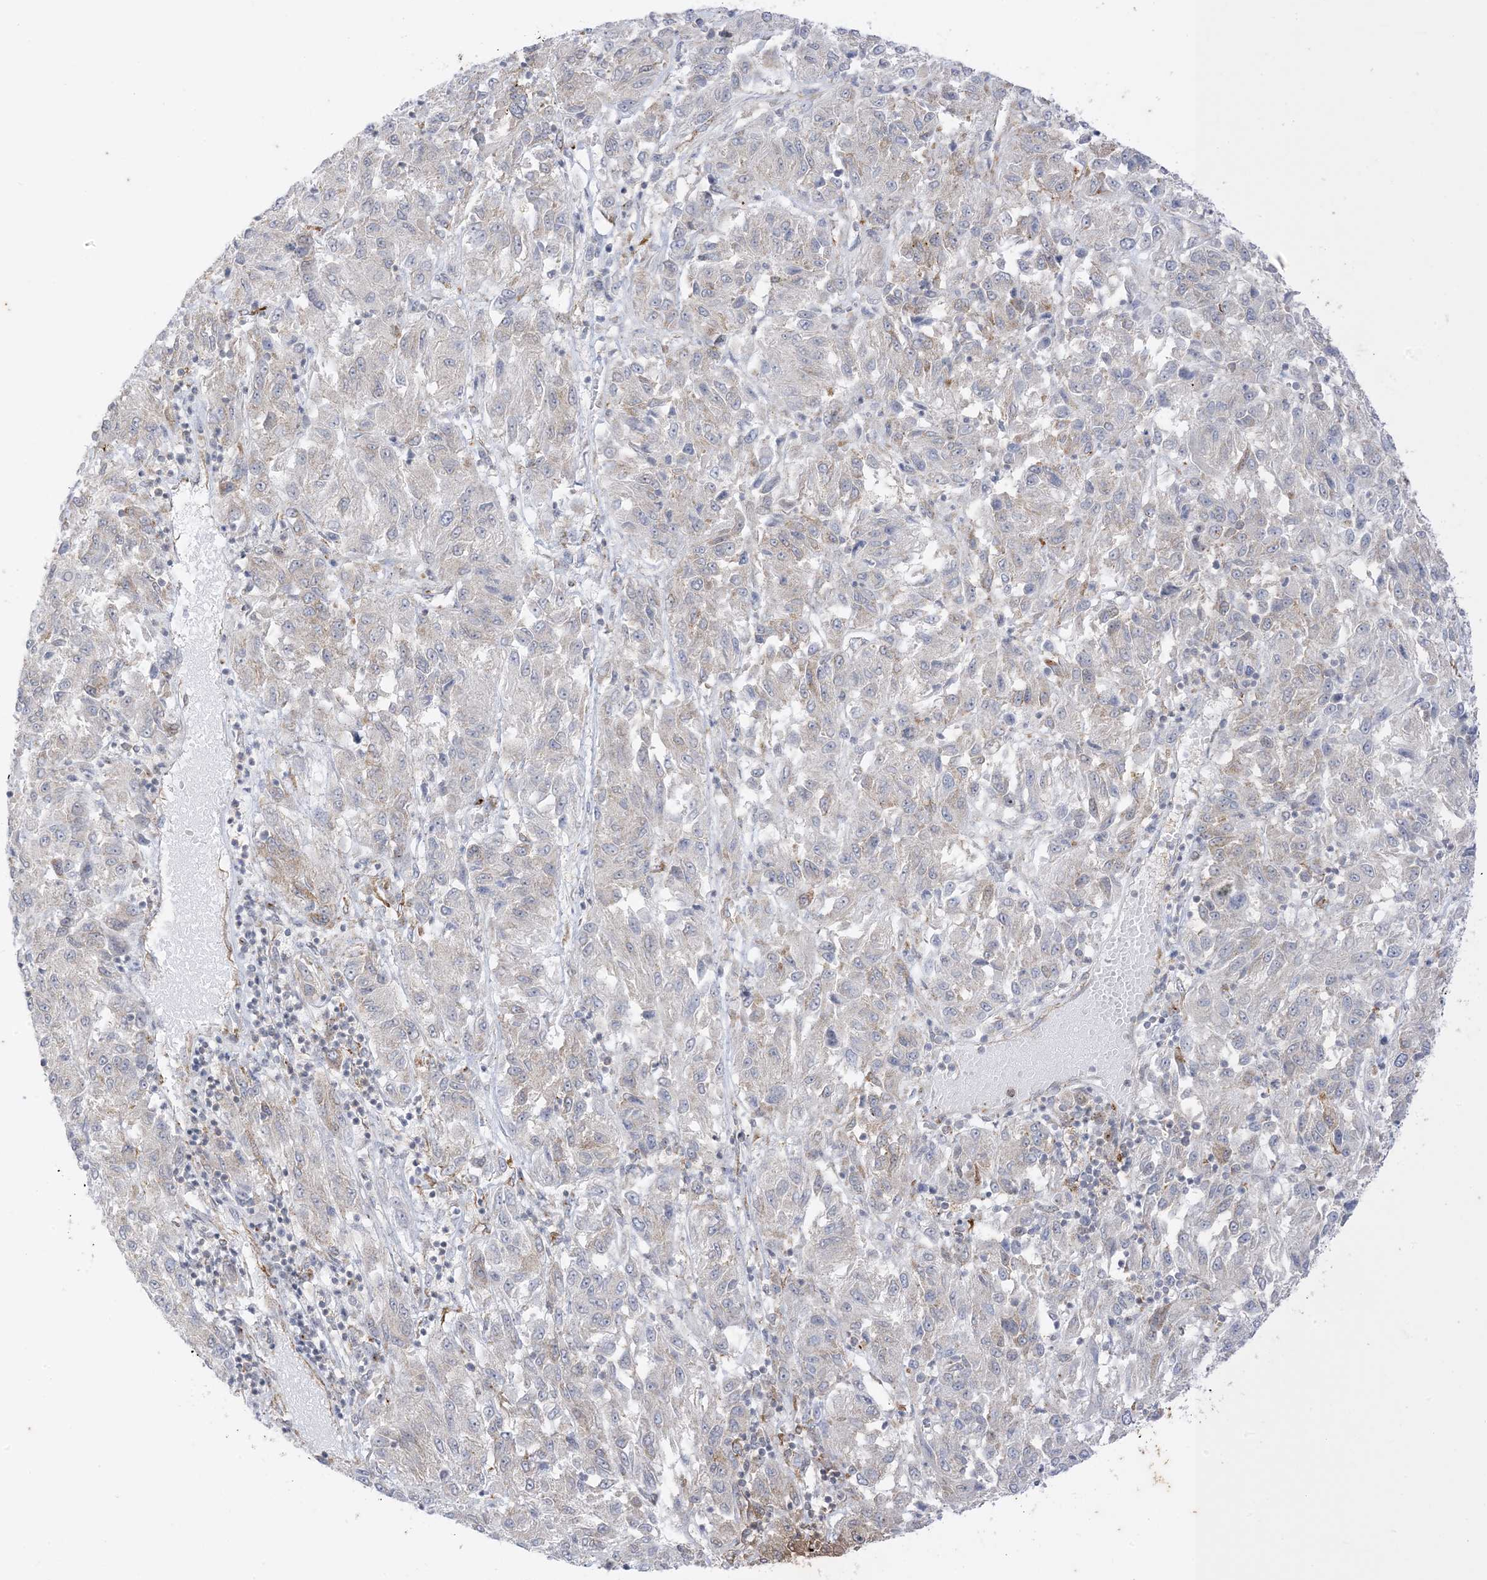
{"staining": {"intensity": "negative", "quantity": "none", "location": "none"}, "tissue": "melanoma", "cell_type": "Tumor cells", "image_type": "cancer", "snomed": [{"axis": "morphology", "description": "Malignant melanoma, Metastatic site"}, {"axis": "topography", "description": "Lung"}], "caption": "Tumor cells show no significant expression in malignant melanoma (metastatic site).", "gene": "RAC1", "patient": {"sex": "male", "age": 64}}